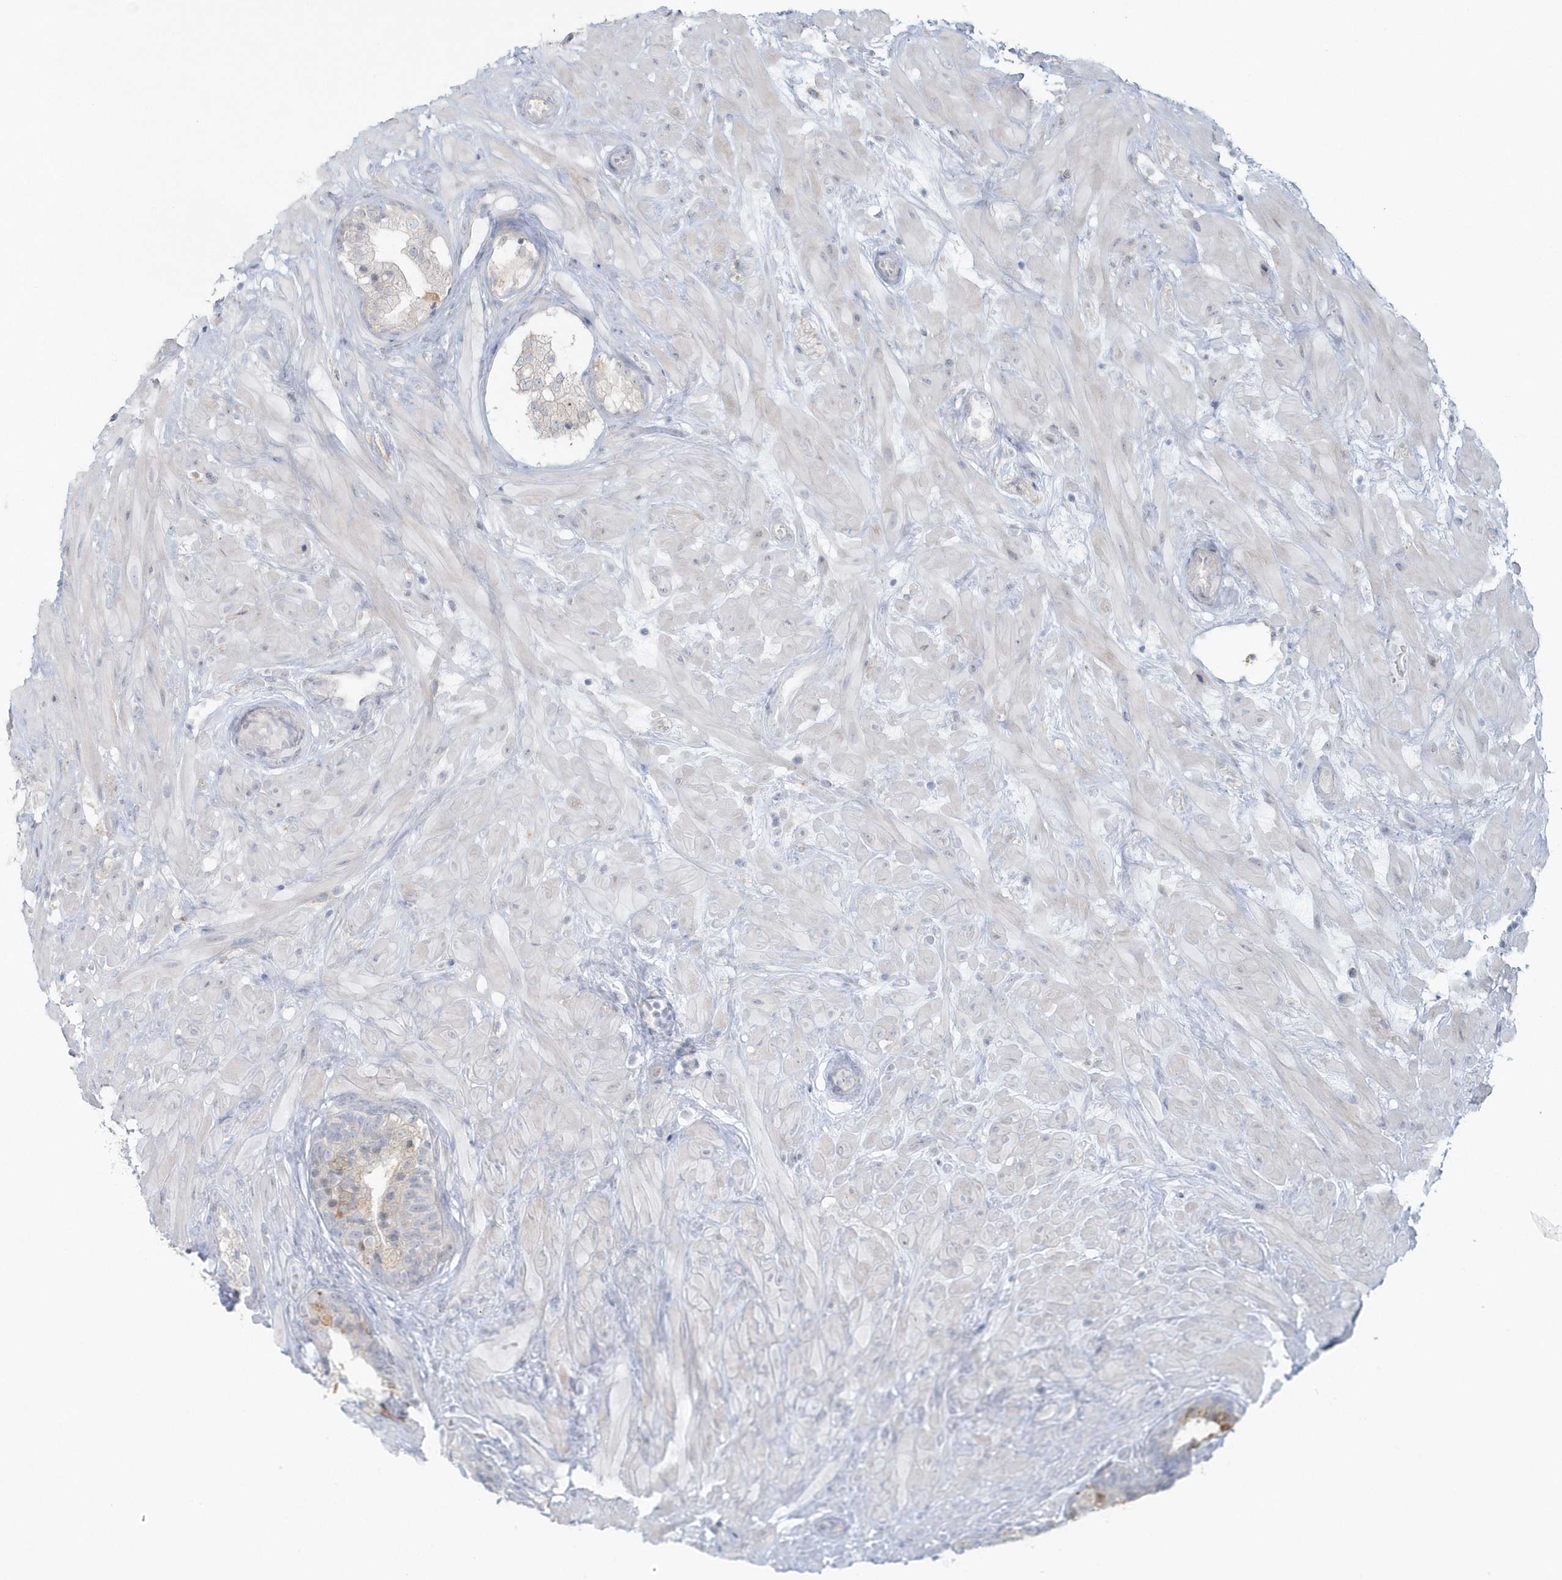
{"staining": {"intensity": "negative", "quantity": "none", "location": "none"}, "tissue": "prostate cancer", "cell_type": "Tumor cells", "image_type": "cancer", "snomed": [{"axis": "morphology", "description": "Adenocarcinoma, High grade"}, {"axis": "topography", "description": "Prostate"}], "caption": "DAB immunohistochemical staining of prostate cancer (high-grade adenocarcinoma) reveals no significant positivity in tumor cells.", "gene": "BLTP3A", "patient": {"sex": "male", "age": 56}}